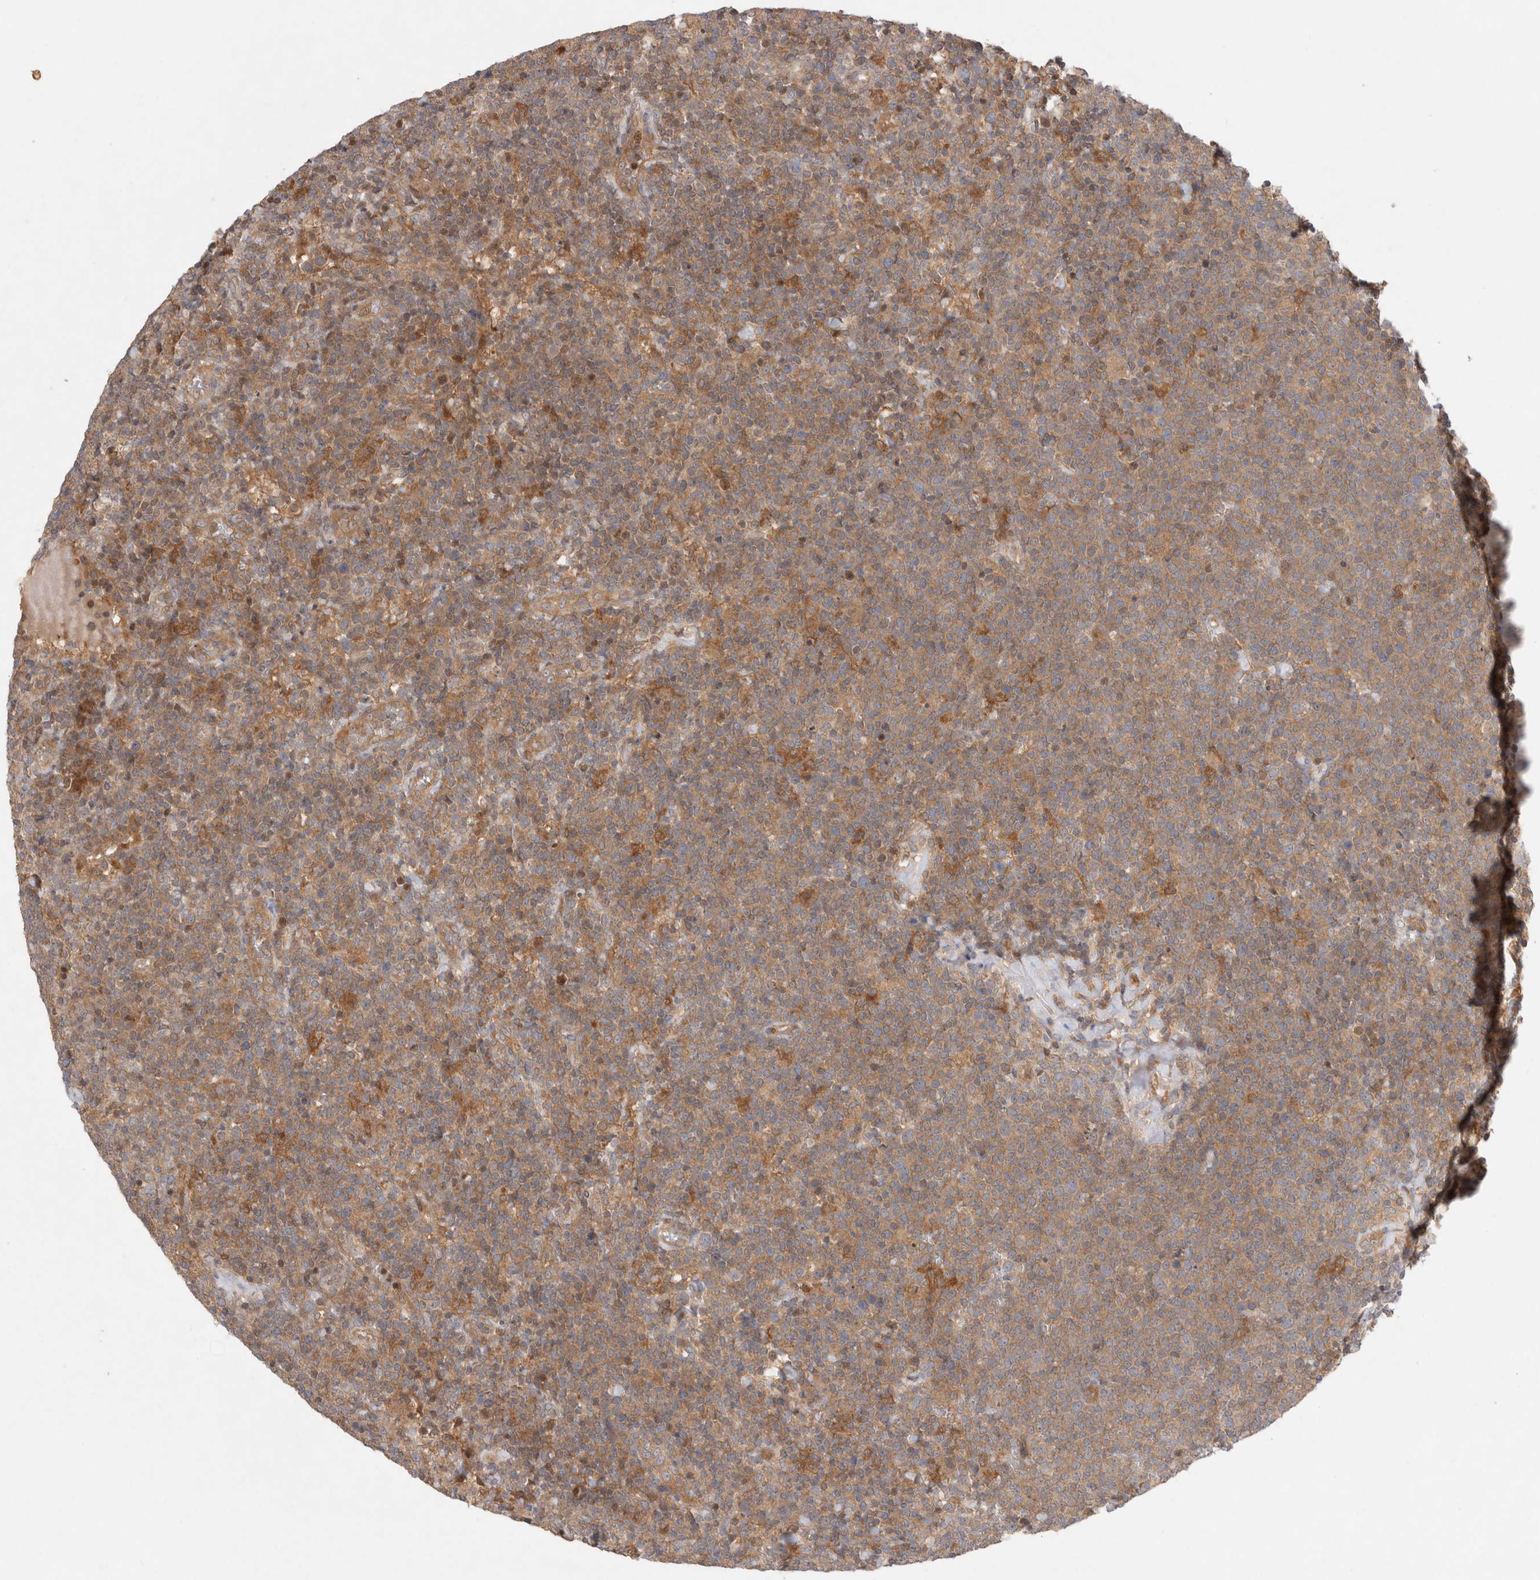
{"staining": {"intensity": "moderate", "quantity": ">75%", "location": "cytoplasmic/membranous"}, "tissue": "lymphoma", "cell_type": "Tumor cells", "image_type": "cancer", "snomed": [{"axis": "morphology", "description": "Malignant lymphoma, non-Hodgkin's type, High grade"}, {"axis": "topography", "description": "Lymph node"}], "caption": "Immunohistochemistry (IHC) micrograph of lymphoma stained for a protein (brown), which reveals medium levels of moderate cytoplasmic/membranous positivity in about >75% of tumor cells.", "gene": "HTT", "patient": {"sex": "male", "age": 61}}